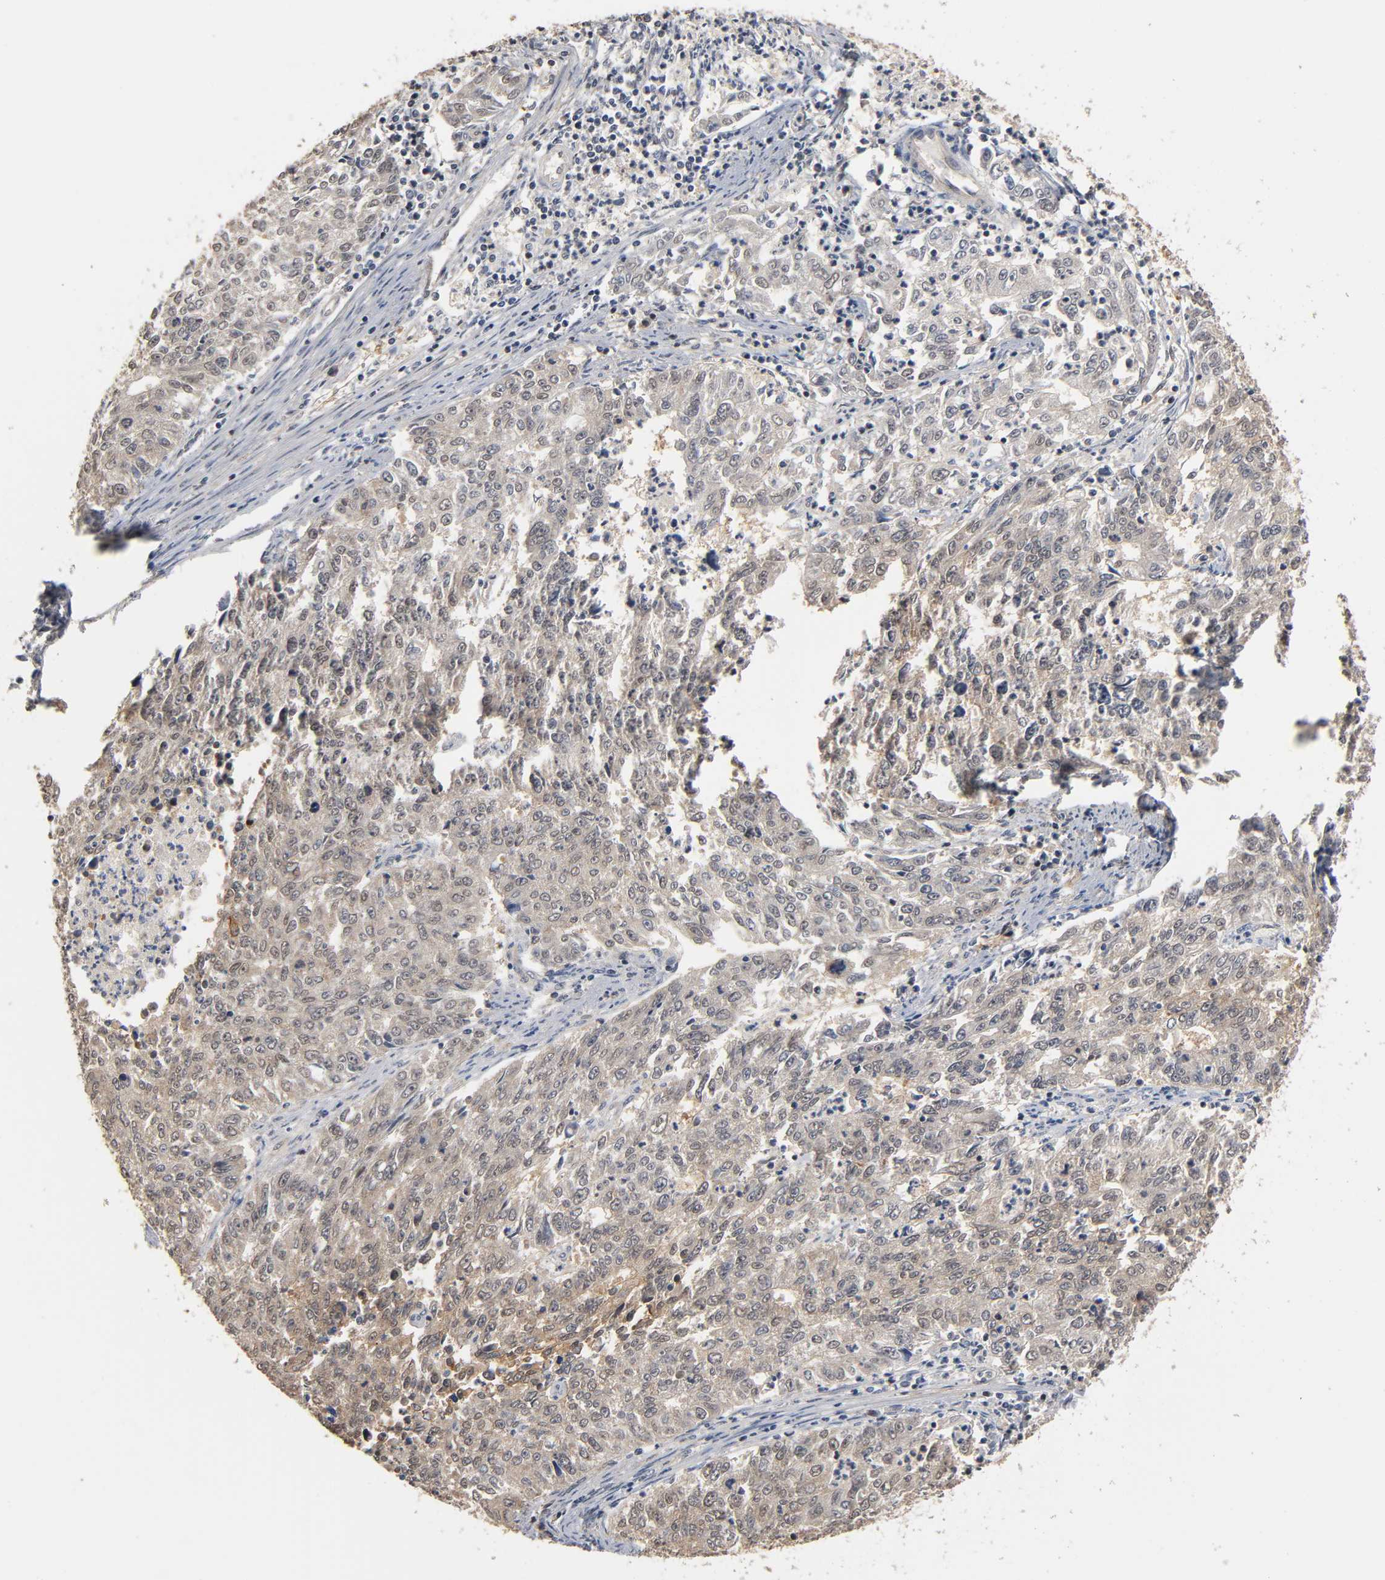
{"staining": {"intensity": "moderate", "quantity": ">75%", "location": "cytoplasmic/membranous"}, "tissue": "endometrial cancer", "cell_type": "Tumor cells", "image_type": "cancer", "snomed": [{"axis": "morphology", "description": "Adenocarcinoma, NOS"}, {"axis": "topography", "description": "Endometrium"}], "caption": "The immunohistochemical stain highlights moderate cytoplasmic/membranous staining in tumor cells of endometrial cancer tissue. (DAB (3,3'-diaminobenzidine) IHC with brightfield microscopy, high magnification).", "gene": "HTR1E", "patient": {"sex": "female", "age": 42}}